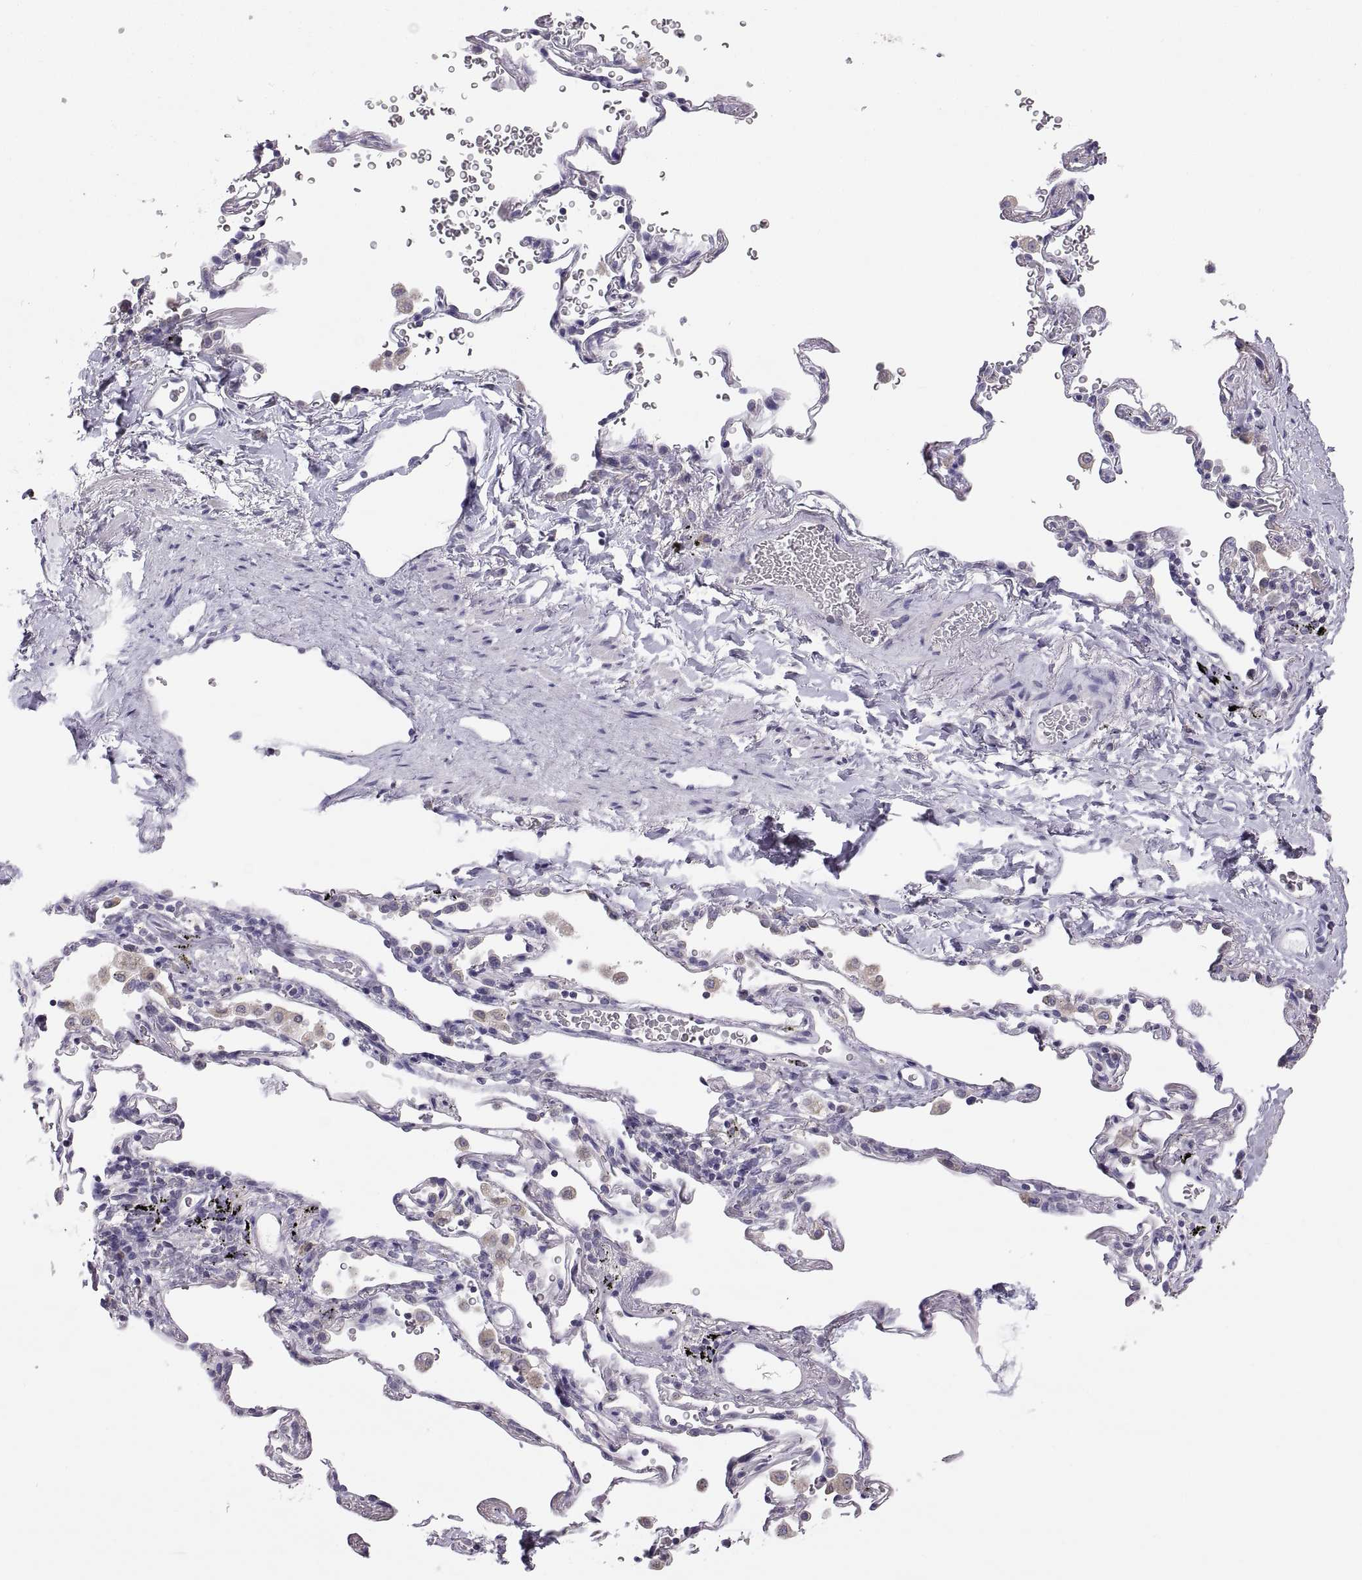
{"staining": {"intensity": "negative", "quantity": "none", "location": "none"}, "tissue": "soft tissue", "cell_type": "Chondrocytes", "image_type": "normal", "snomed": [{"axis": "morphology", "description": "Normal tissue, NOS"}, {"axis": "morphology", "description": "Adenocarcinoma, NOS"}, {"axis": "topography", "description": "Cartilage tissue"}, {"axis": "topography", "description": "Lung"}], "caption": "Immunohistochemistry (IHC) histopathology image of benign soft tissue: human soft tissue stained with DAB shows no significant protein positivity in chondrocytes.", "gene": "TNNC1", "patient": {"sex": "male", "age": 59}}